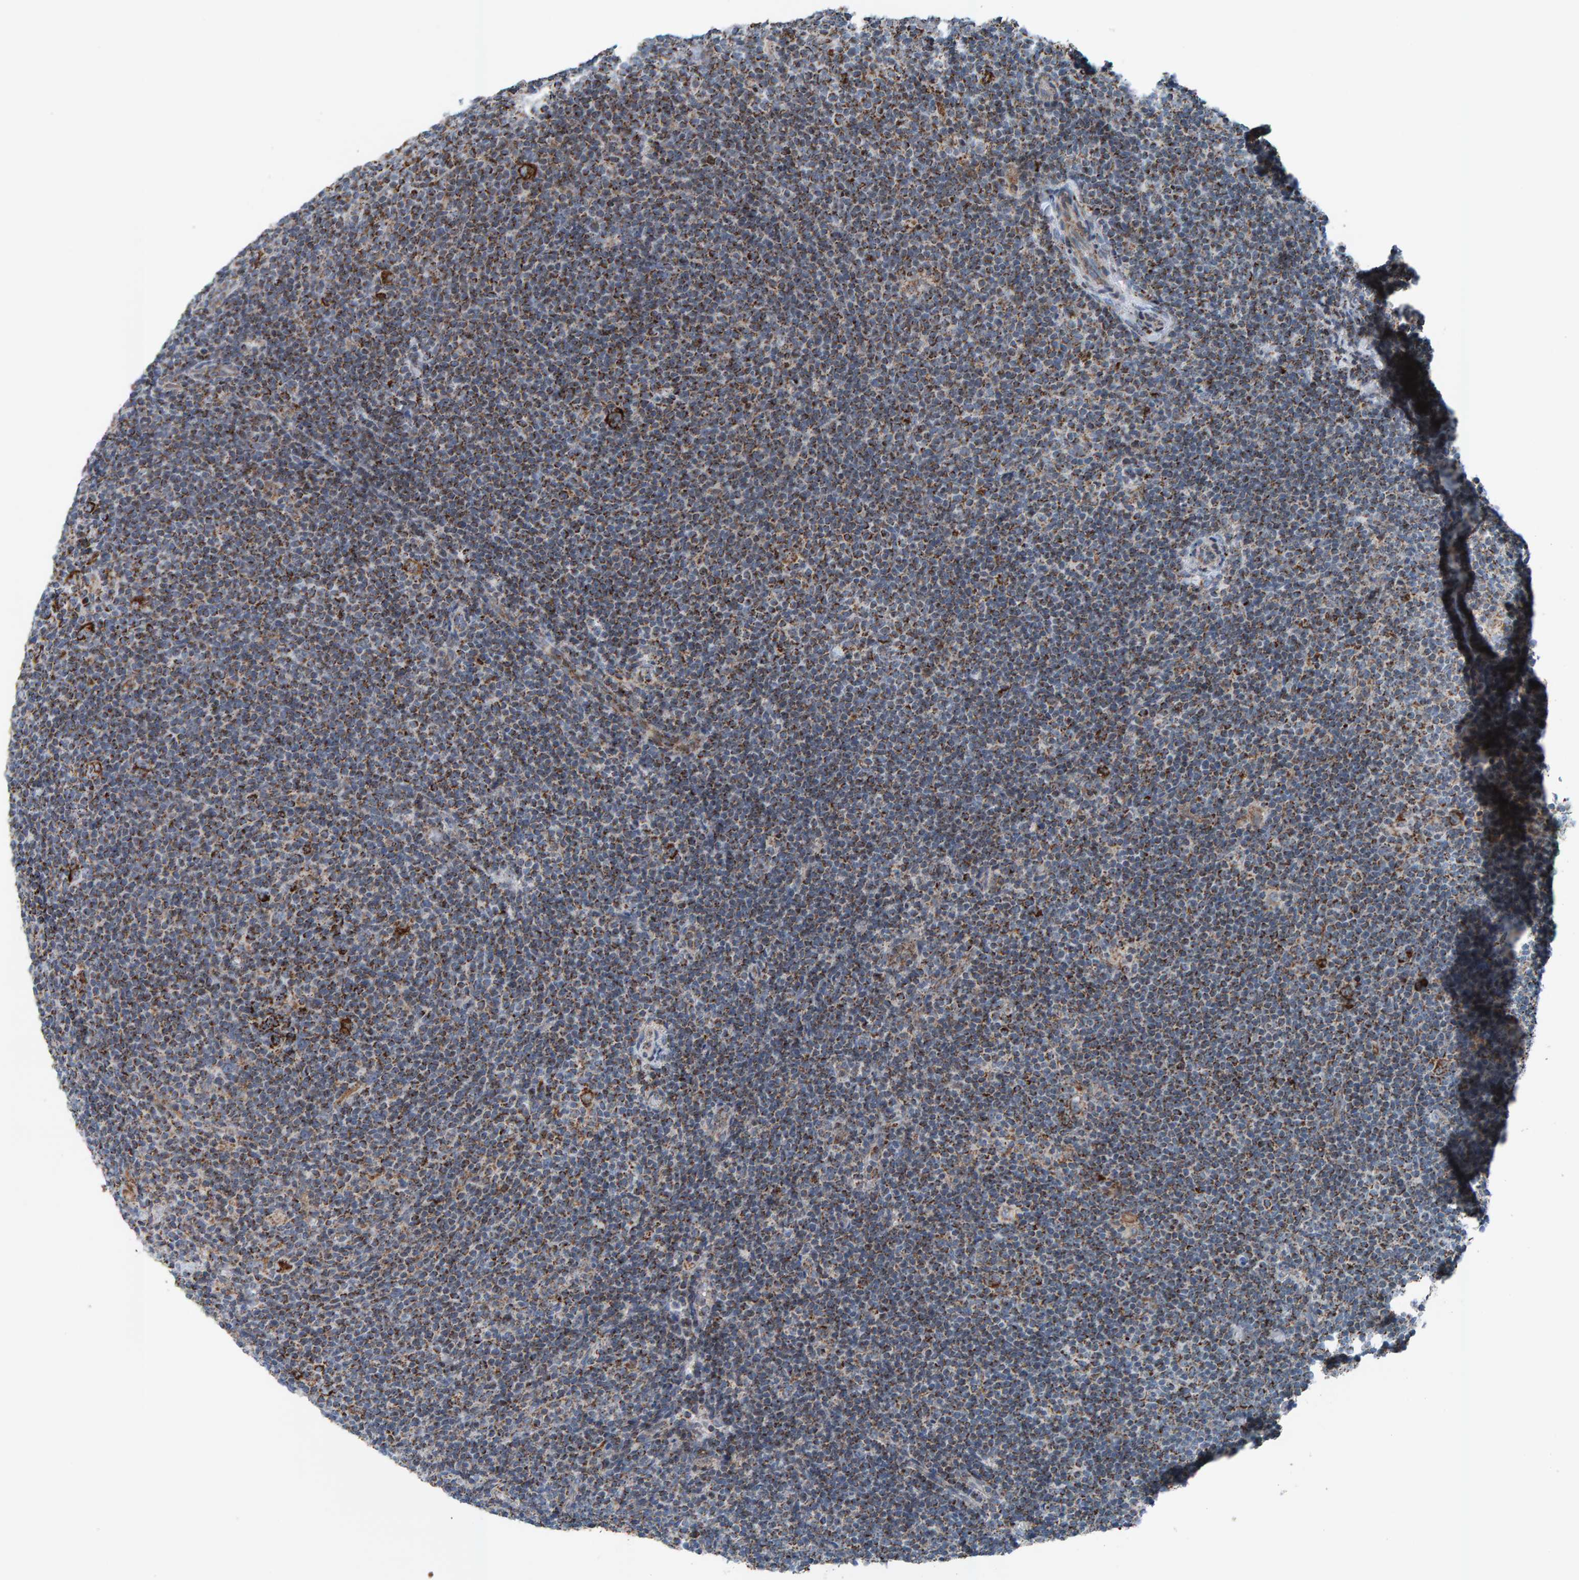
{"staining": {"intensity": "strong", "quantity": ">75%", "location": "cytoplasmic/membranous"}, "tissue": "lymphoma", "cell_type": "Tumor cells", "image_type": "cancer", "snomed": [{"axis": "morphology", "description": "Hodgkin's disease, NOS"}, {"axis": "topography", "description": "Lymph node"}], "caption": "Lymphoma tissue exhibits strong cytoplasmic/membranous positivity in about >75% of tumor cells, visualized by immunohistochemistry. Nuclei are stained in blue.", "gene": "ZNF48", "patient": {"sex": "female", "age": 57}}